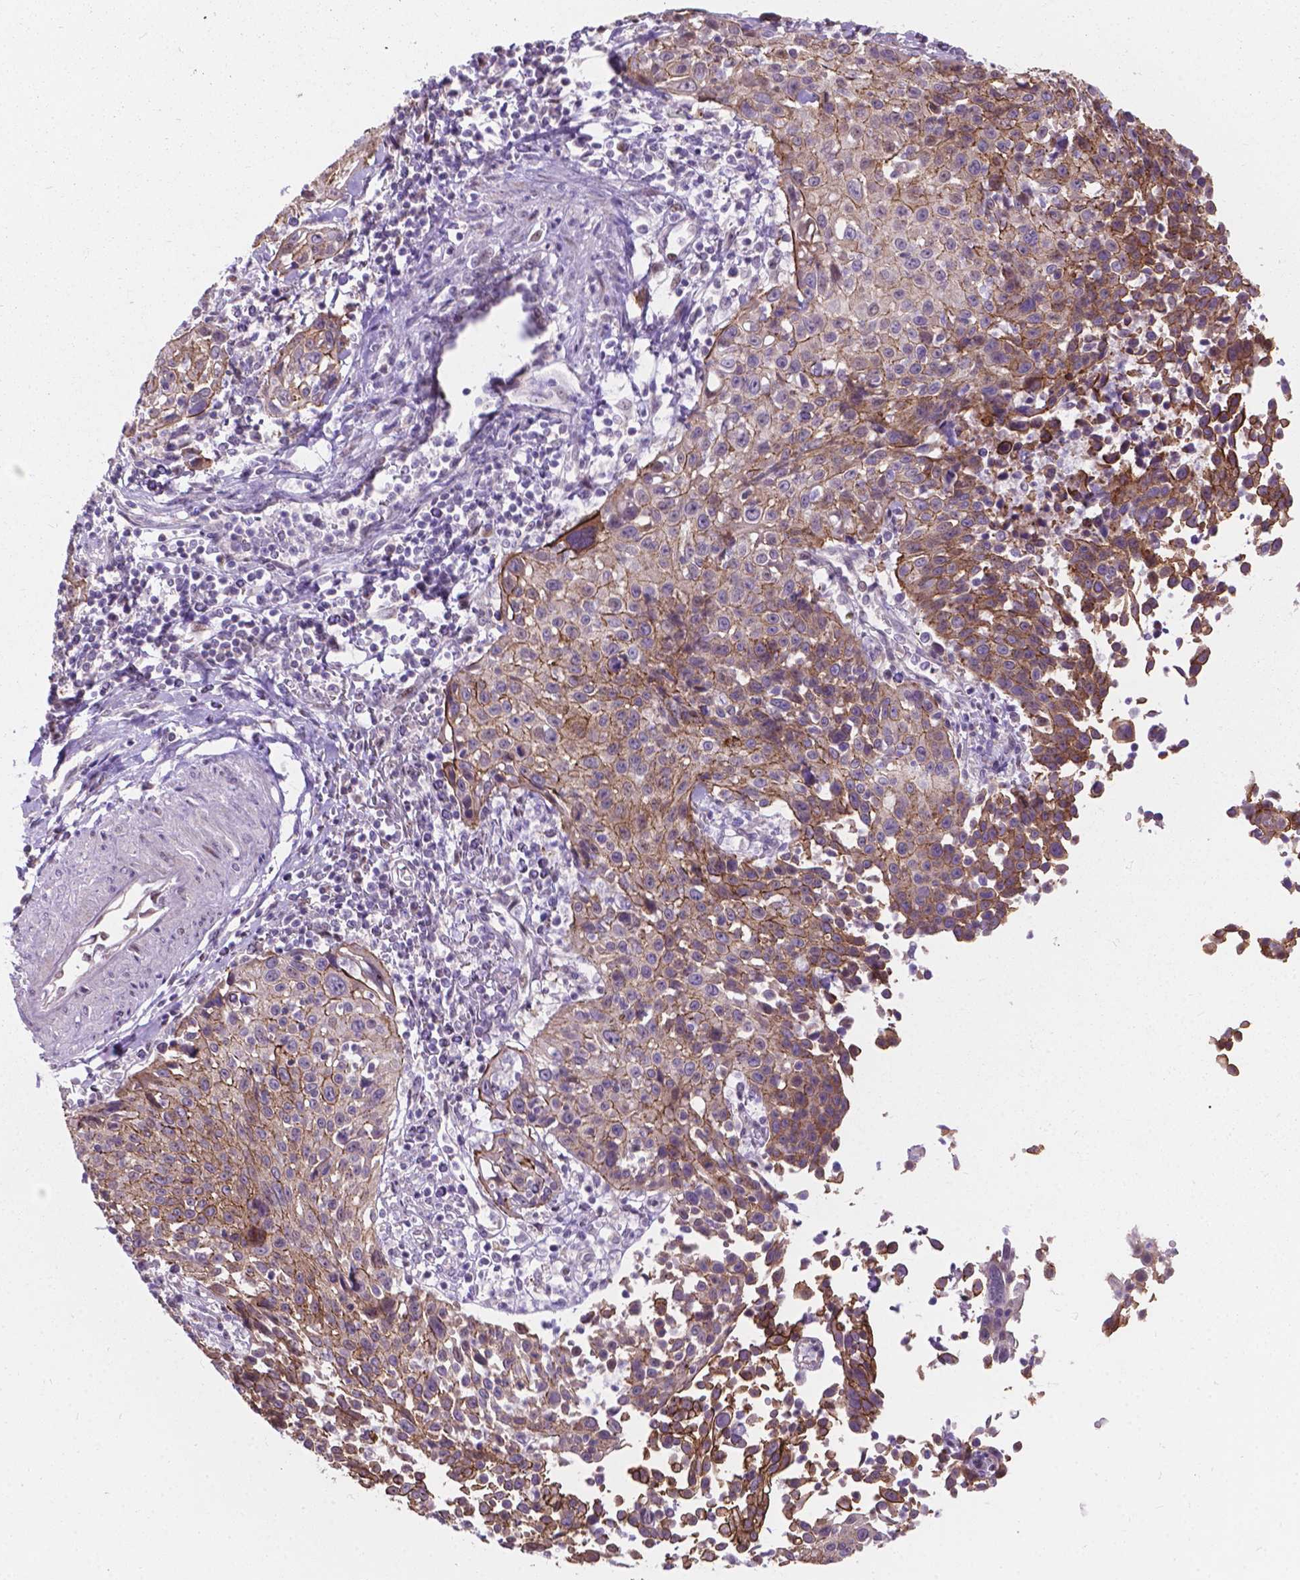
{"staining": {"intensity": "moderate", "quantity": "<25%", "location": "cytoplasmic/membranous"}, "tissue": "cervical cancer", "cell_type": "Tumor cells", "image_type": "cancer", "snomed": [{"axis": "morphology", "description": "Squamous cell carcinoma, NOS"}, {"axis": "topography", "description": "Cervix"}], "caption": "Protein staining of cervical cancer tissue exhibits moderate cytoplasmic/membranous positivity in approximately <25% of tumor cells. (DAB (3,3'-diaminobenzidine) IHC with brightfield microscopy, high magnification).", "gene": "MYH14", "patient": {"sex": "female", "age": 26}}